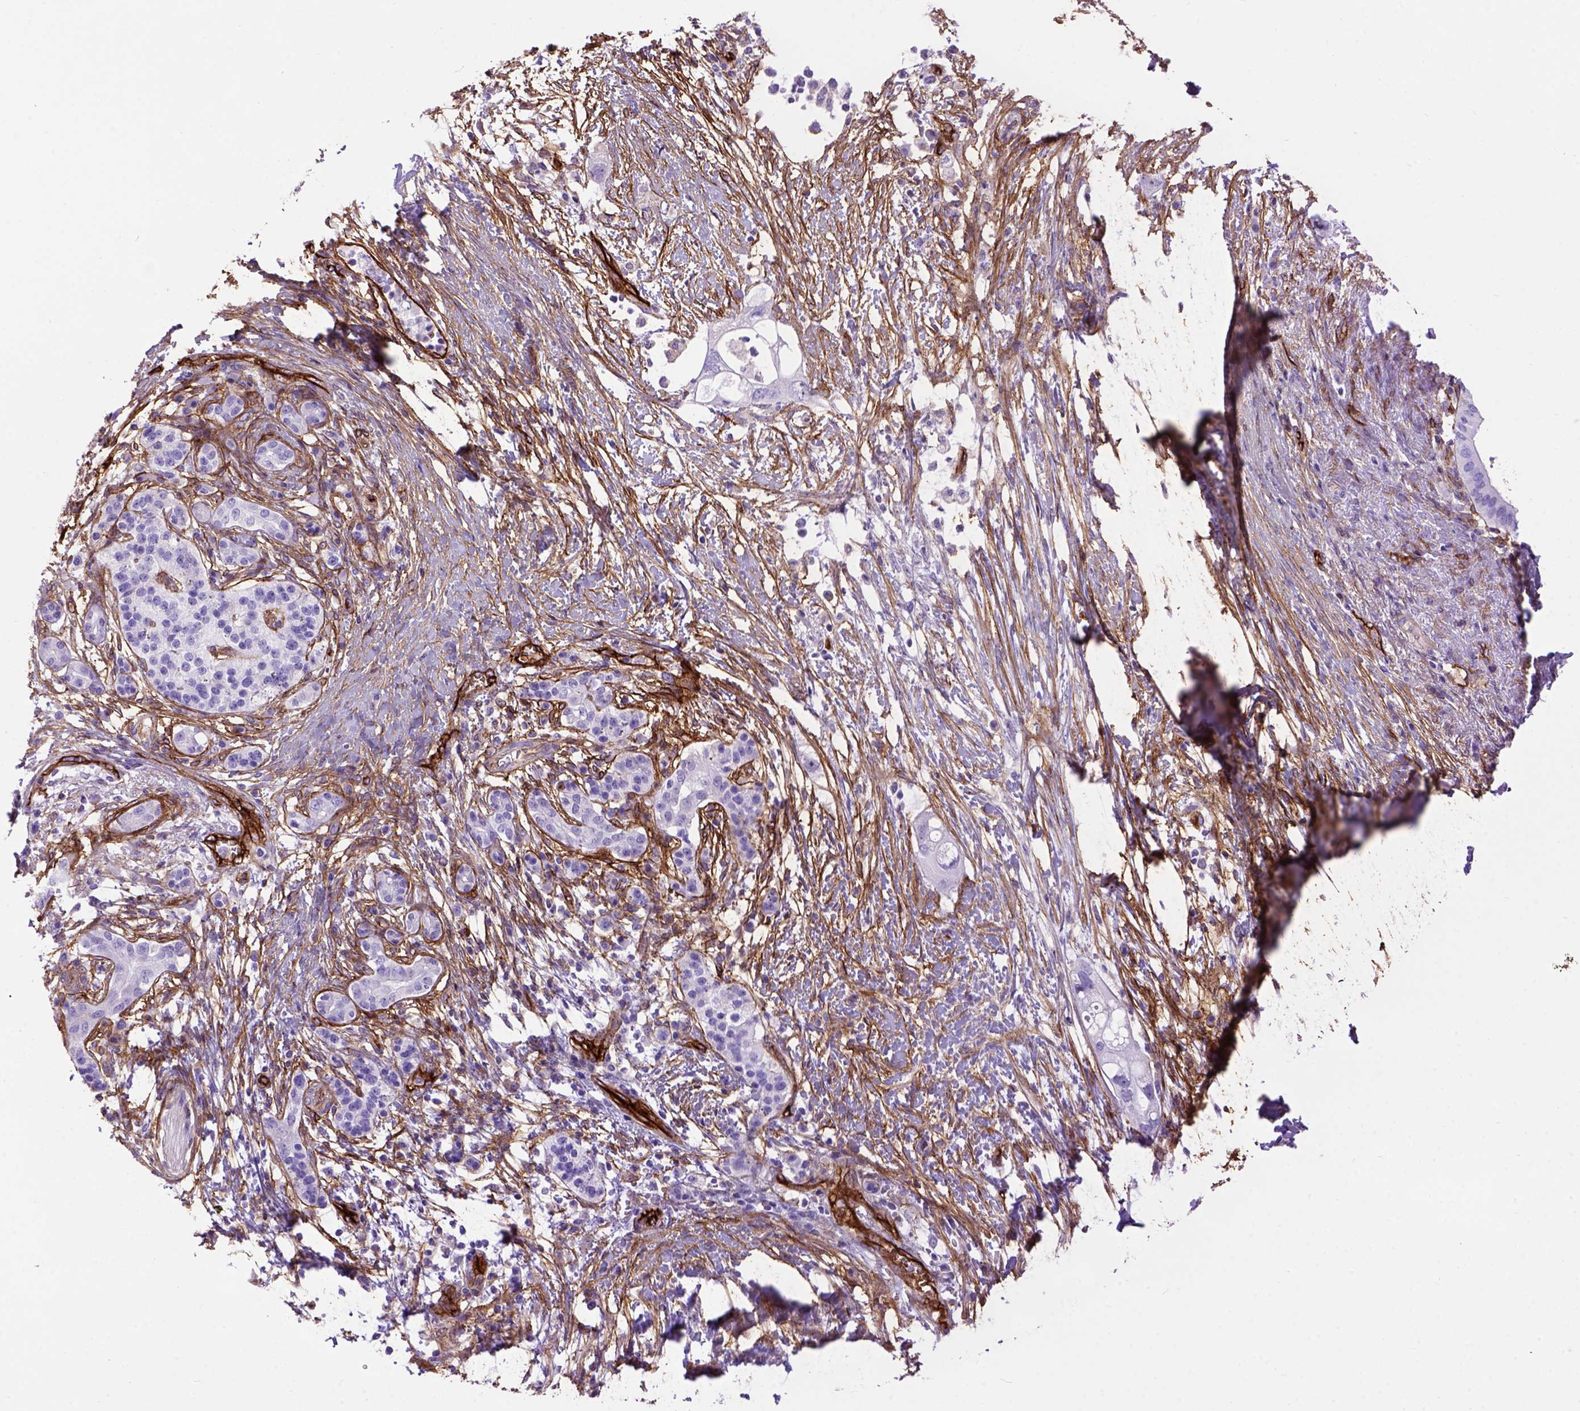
{"staining": {"intensity": "negative", "quantity": "none", "location": "none"}, "tissue": "pancreatic cancer", "cell_type": "Tumor cells", "image_type": "cancer", "snomed": [{"axis": "morphology", "description": "Adenocarcinoma, NOS"}, {"axis": "topography", "description": "Pancreas"}], "caption": "Image shows no significant protein positivity in tumor cells of adenocarcinoma (pancreatic). Brightfield microscopy of IHC stained with DAB (brown) and hematoxylin (blue), captured at high magnification.", "gene": "ENG", "patient": {"sex": "female", "age": 72}}